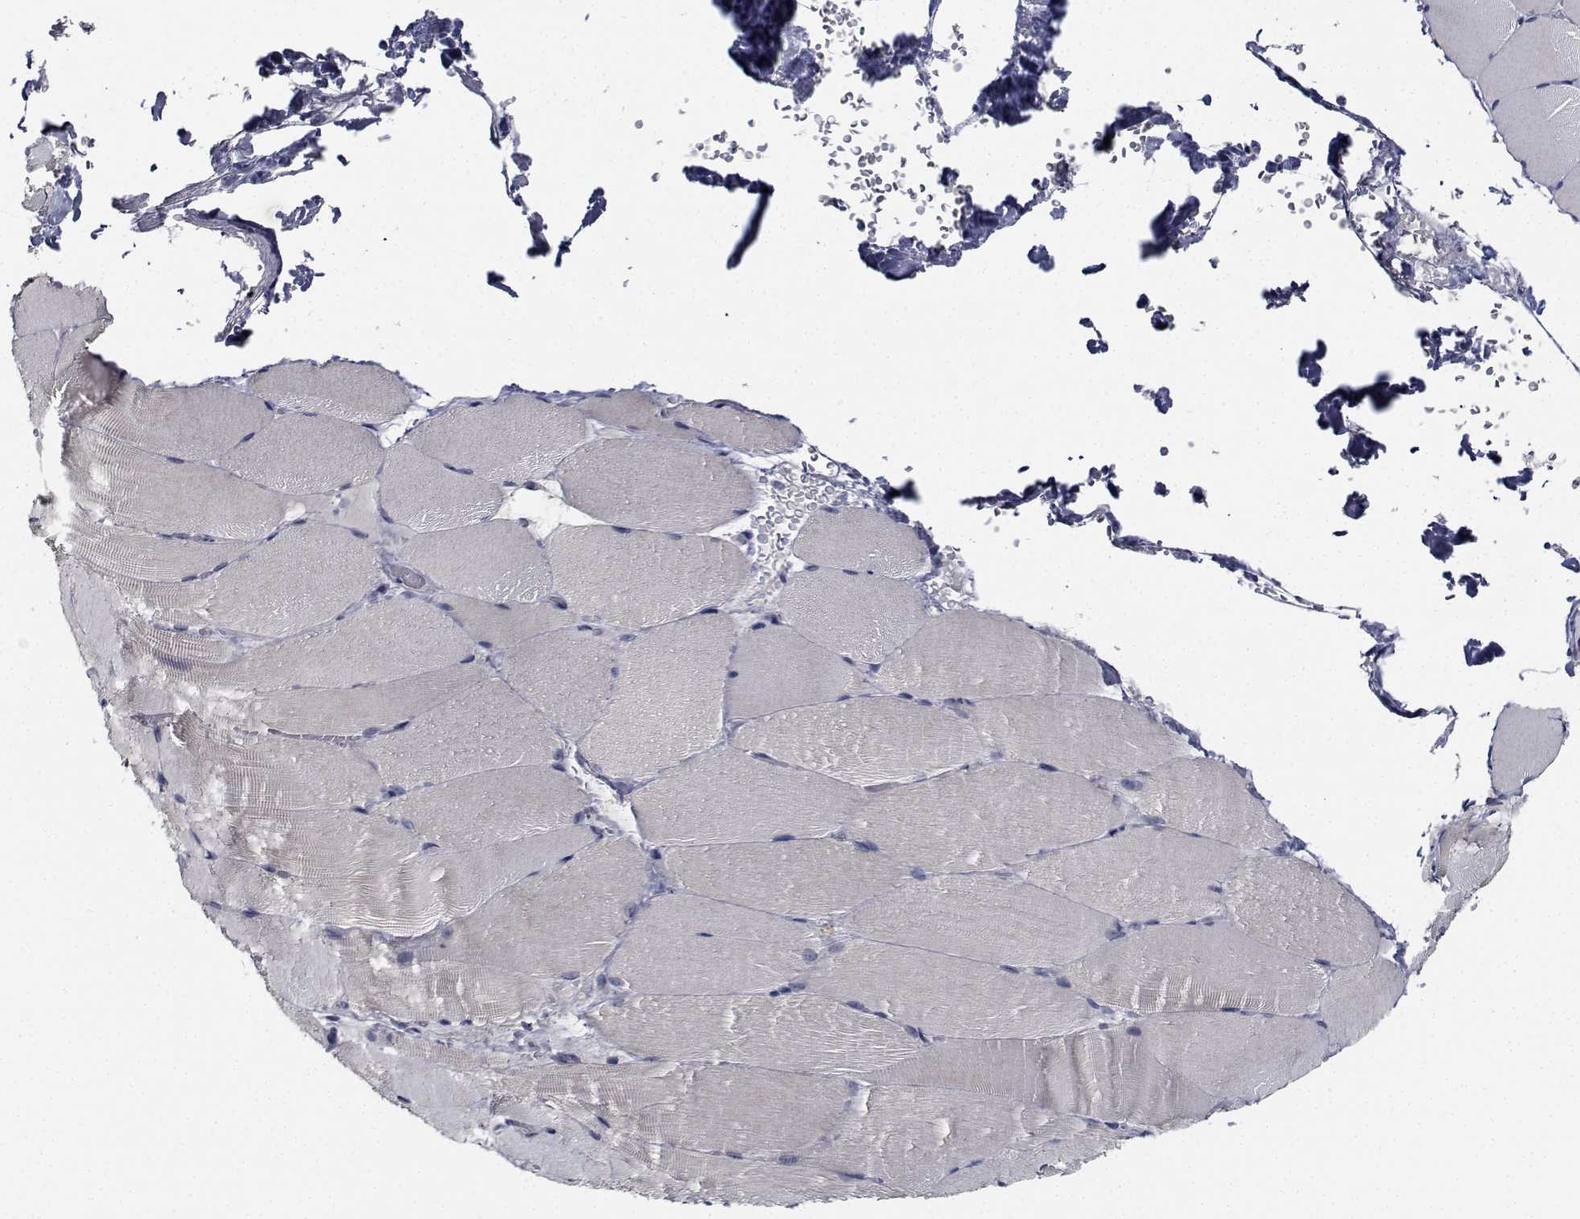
{"staining": {"intensity": "negative", "quantity": "none", "location": "none"}, "tissue": "skeletal muscle", "cell_type": "Myocytes", "image_type": "normal", "snomed": [{"axis": "morphology", "description": "Normal tissue, NOS"}, {"axis": "topography", "description": "Skeletal muscle"}], "caption": "Immunohistochemical staining of benign human skeletal muscle reveals no significant staining in myocytes.", "gene": "NVL", "patient": {"sex": "female", "age": 37}}